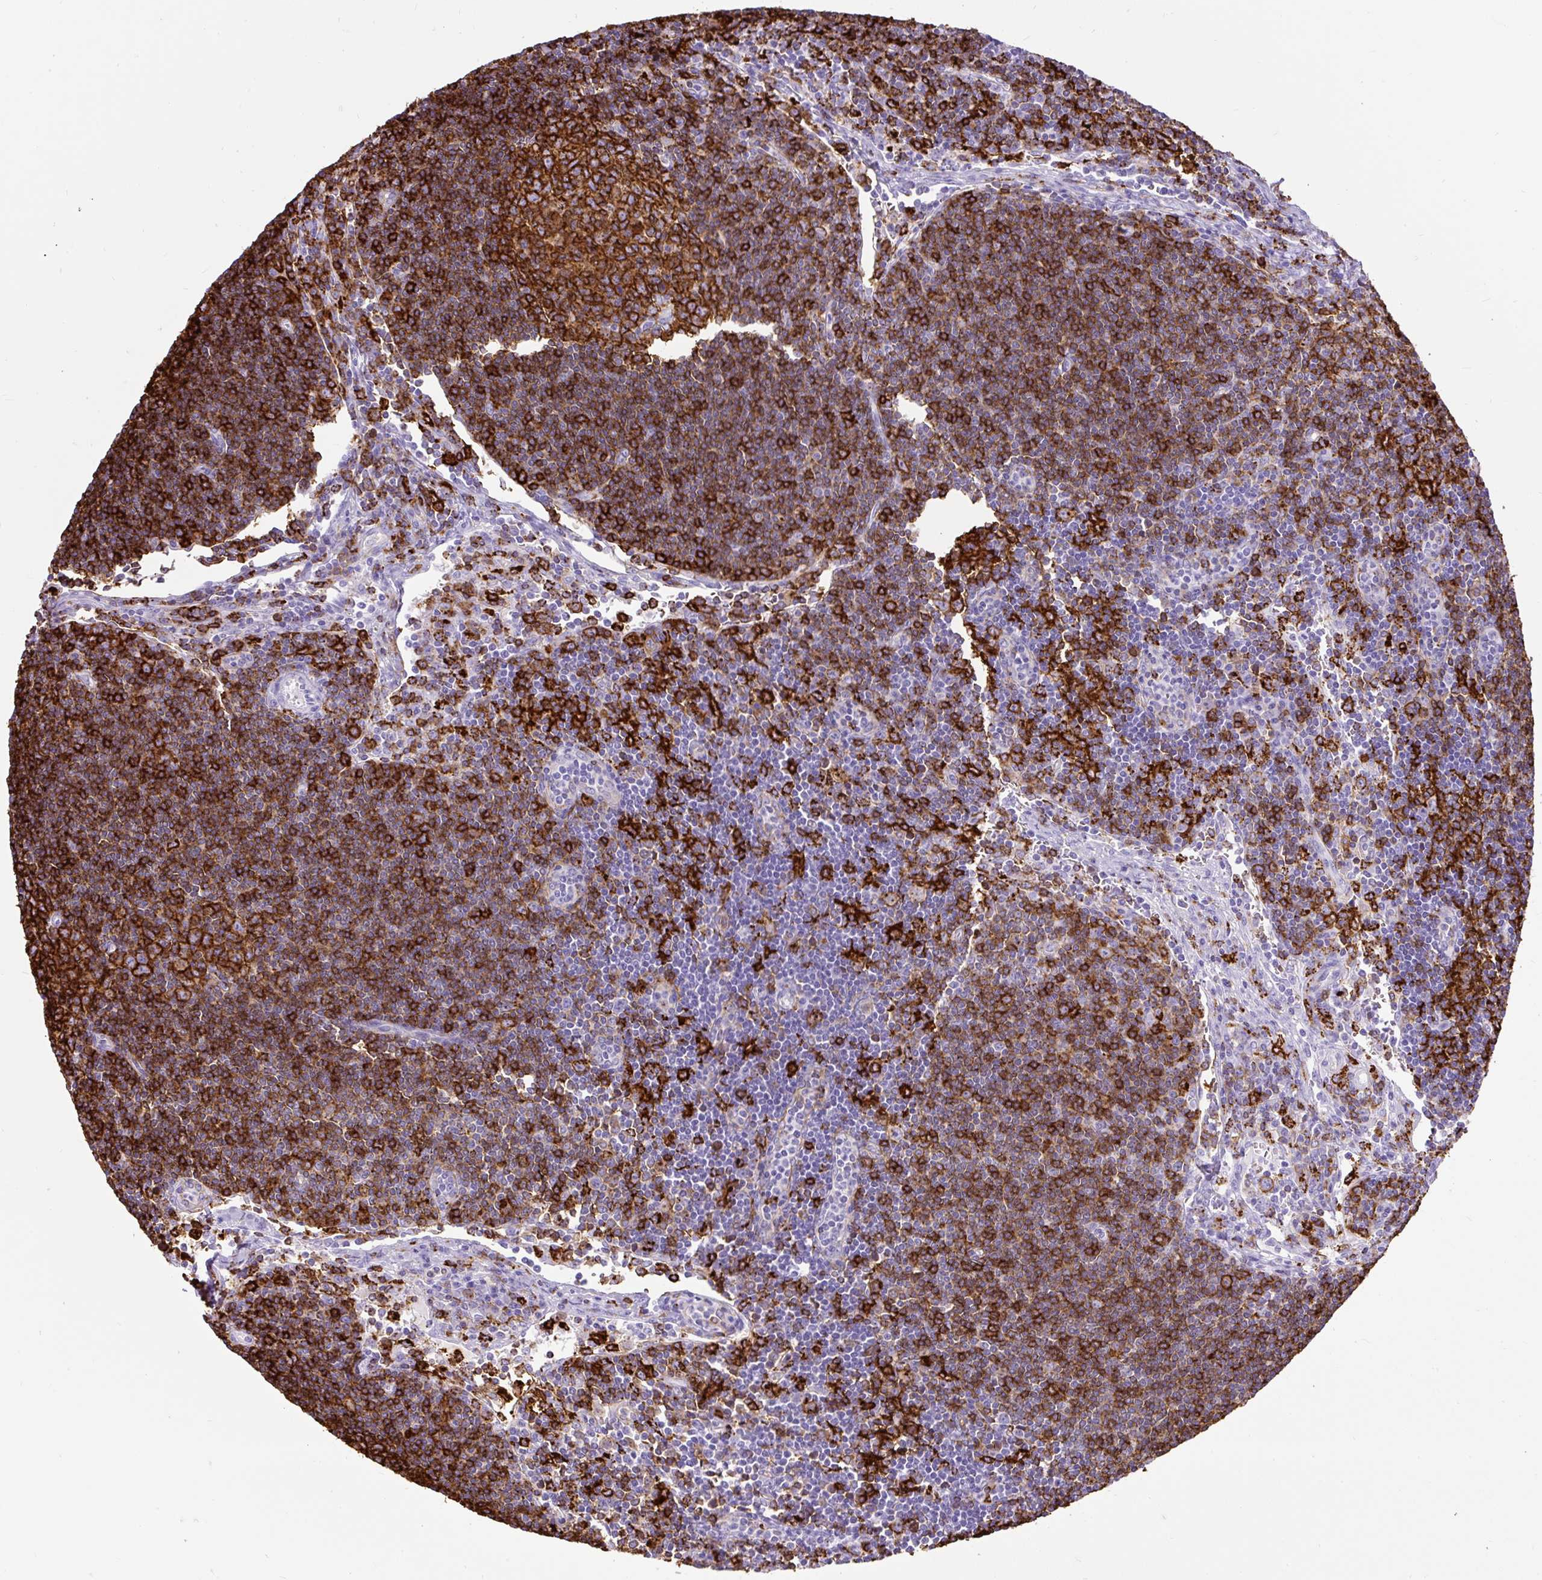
{"staining": {"intensity": "strong", "quantity": ">75%", "location": "cytoplasmic/membranous"}, "tissue": "lymph node", "cell_type": "Germinal center cells", "image_type": "normal", "snomed": [{"axis": "morphology", "description": "Normal tissue, NOS"}, {"axis": "topography", "description": "Lymph node"}], "caption": "Strong cytoplasmic/membranous protein positivity is present in about >75% of germinal center cells in lymph node.", "gene": "HLA", "patient": {"sex": "female", "age": 29}}